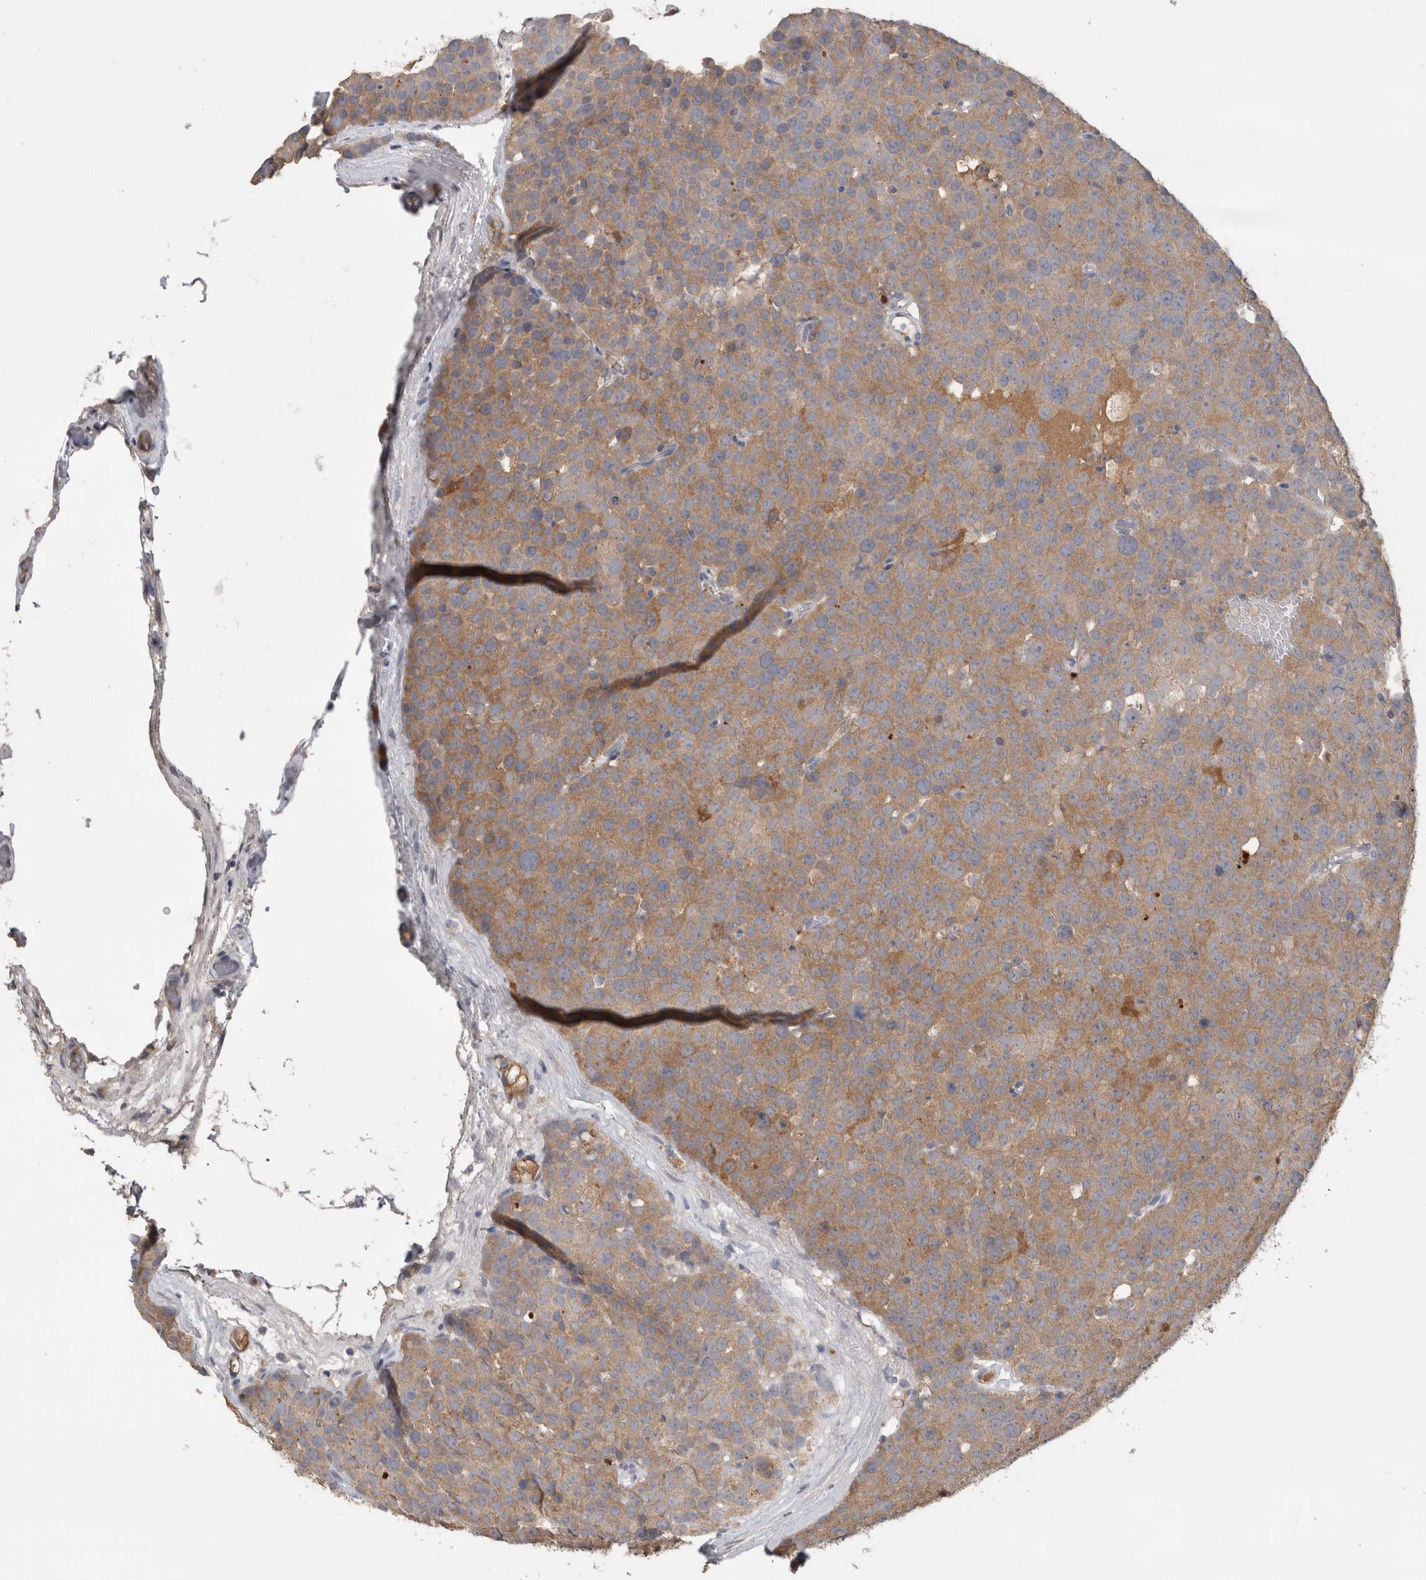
{"staining": {"intensity": "moderate", "quantity": "25%-75%", "location": "cytoplasmic/membranous"}, "tissue": "testis cancer", "cell_type": "Tumor cells", "image_type": "cancer", "snomed": [{"axis": "morphology", "description": "Seminoma, NOS"}, {"axis": "topography", "description": "Testis"}], "caption": "There is medium levels of moderate cytoplasmic/membranous staining in tumor cells of testis cancer (seminoma), as demonstrated by immunohistochemical staining (brown color).", "gene": "PPP3CC", "patient": {"sex": "male", "age": 71}}